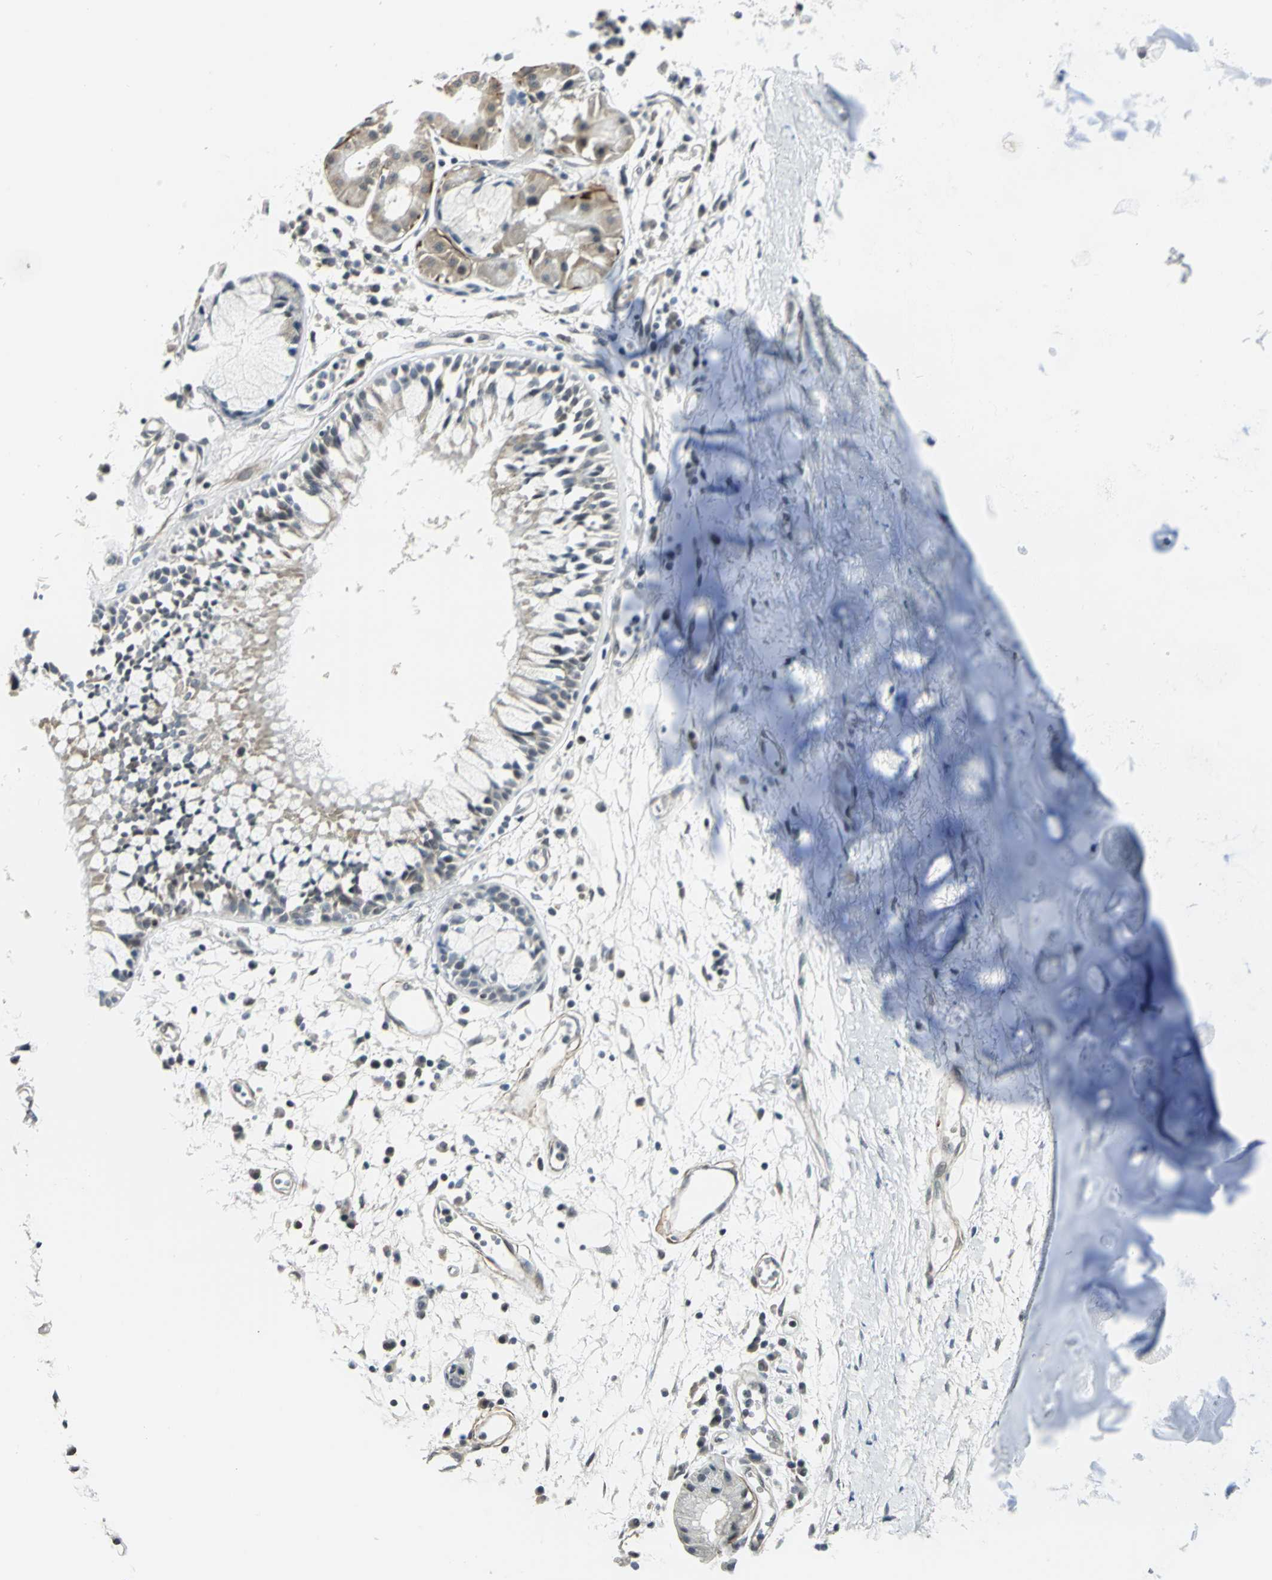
{"staining": {"intensity": "negative", "quantity": "none", "location": "none"}, "tissue": "adipose tissue", "cell_type": "Adipocytes", "image_type": "normal", "snomed": [{"axis": "morphology", "description": "Normal tissue, NOS"}, {"axis": "morphology", "description": "Adenocarcinoma, NOS"}, {"axis": "topography", "description": "Cartilage tissue"}, {"axis": "topography", "description": "Bronchus"}, {"axis": "topography", "description": "Lung"}], "caption": "Adipocytes show no significant protein expression in unremarkable adipose tissue. Nuclei are stained in blue.", "gene": "MTA1", "patient": {"sex": "female", "age": 67}}